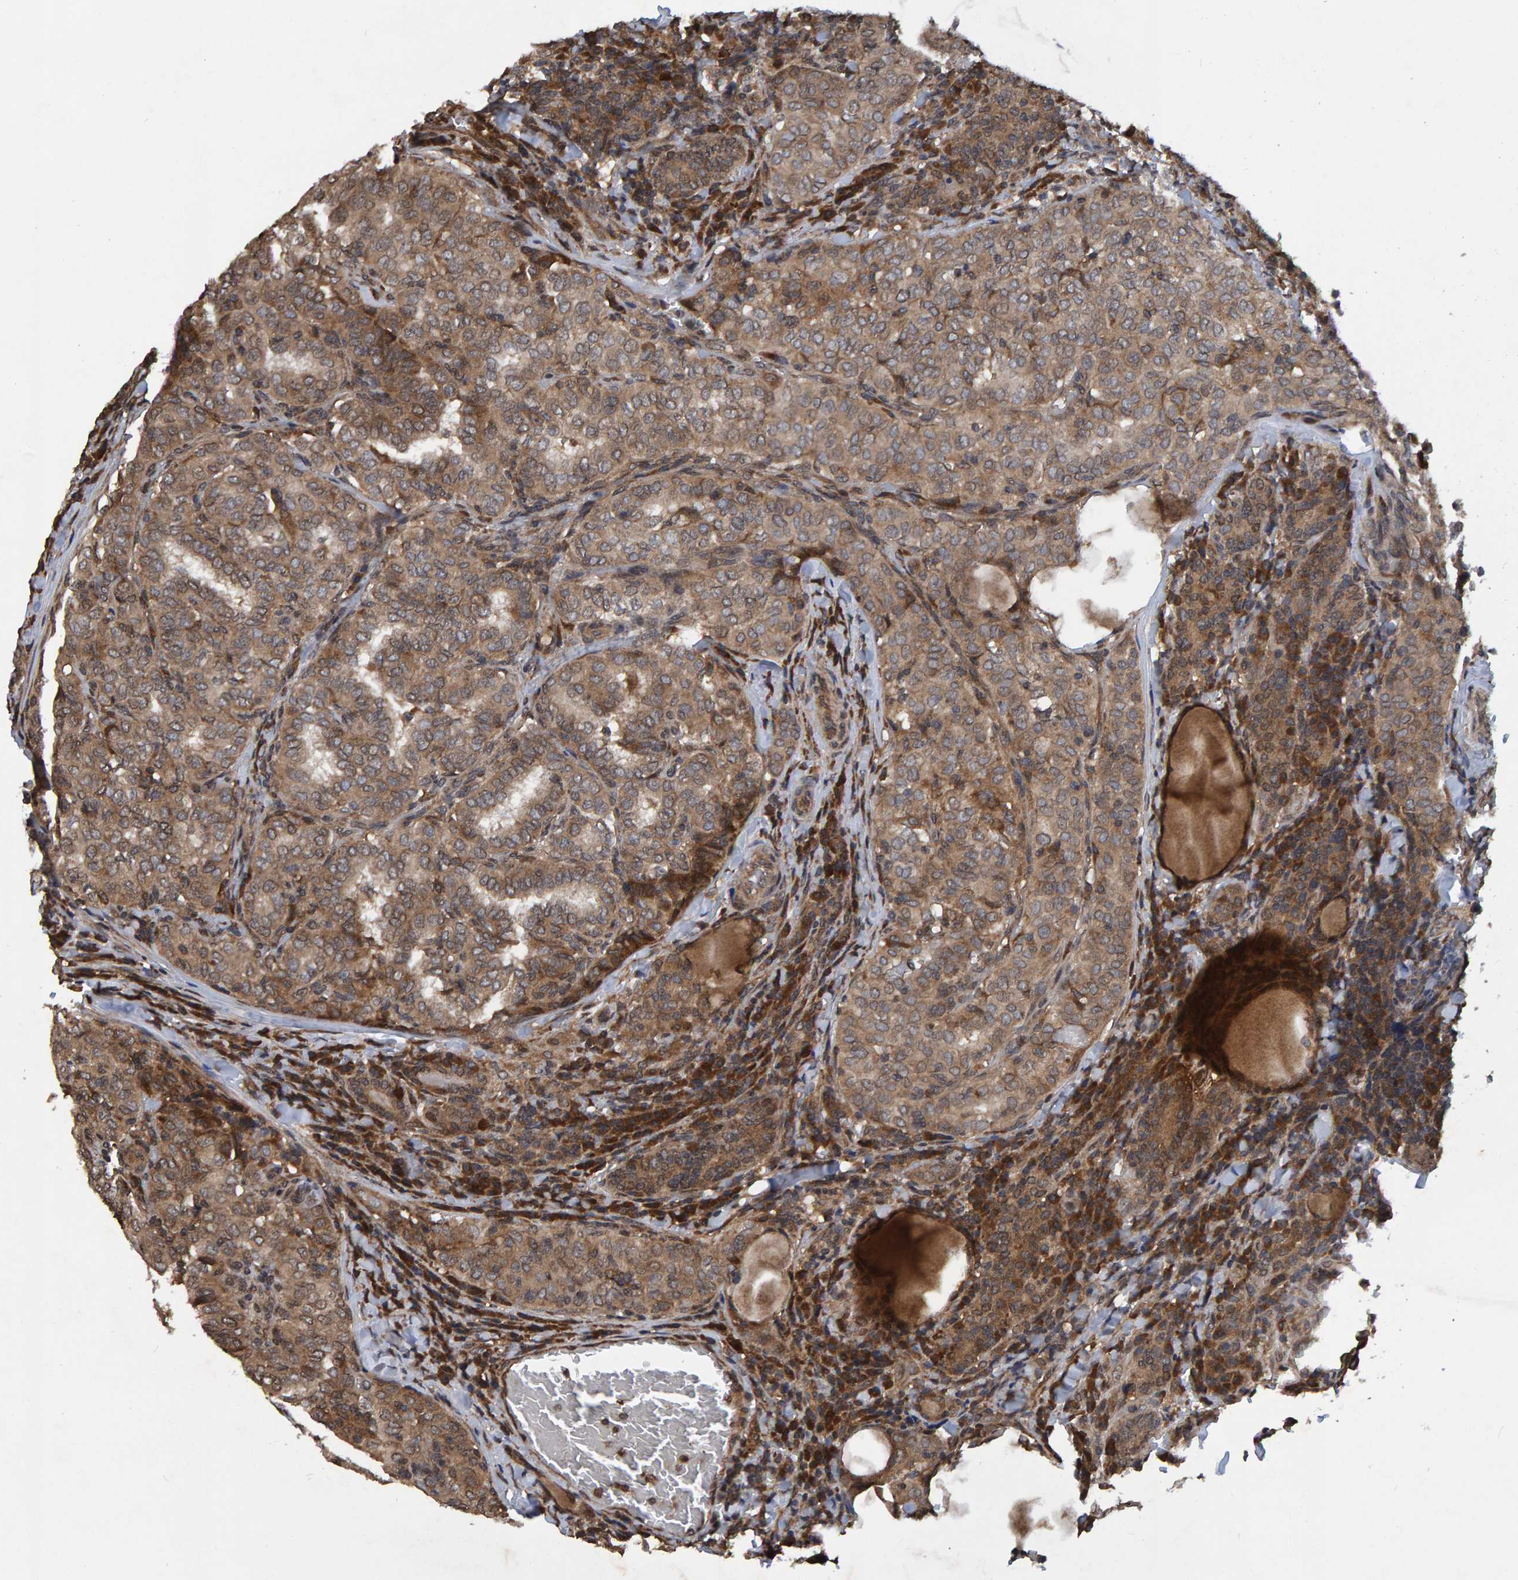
{"staining": {"intensity": "moderate", "quantity": ">75%", "location": "cytoplasmic/membranous"}, "tissue": "thyroid cancer", "cell_type": "Tumor cells", "image_type": "cancer", "snomed": [{"axis": "morphology", "description": "Papillary adenocarcinoma, NOS"}, {"axis": "topography", "description": "Thyroid gland"}], "caption": "Thyroid papillary adenocarcinoma stained with a brown dye exhibits moderate cytoplasmic/membranous positive positivity in approximately >75% of tumor cells.", "gene": "GAB2", "patient": {"sex": "female", "age": 30}}